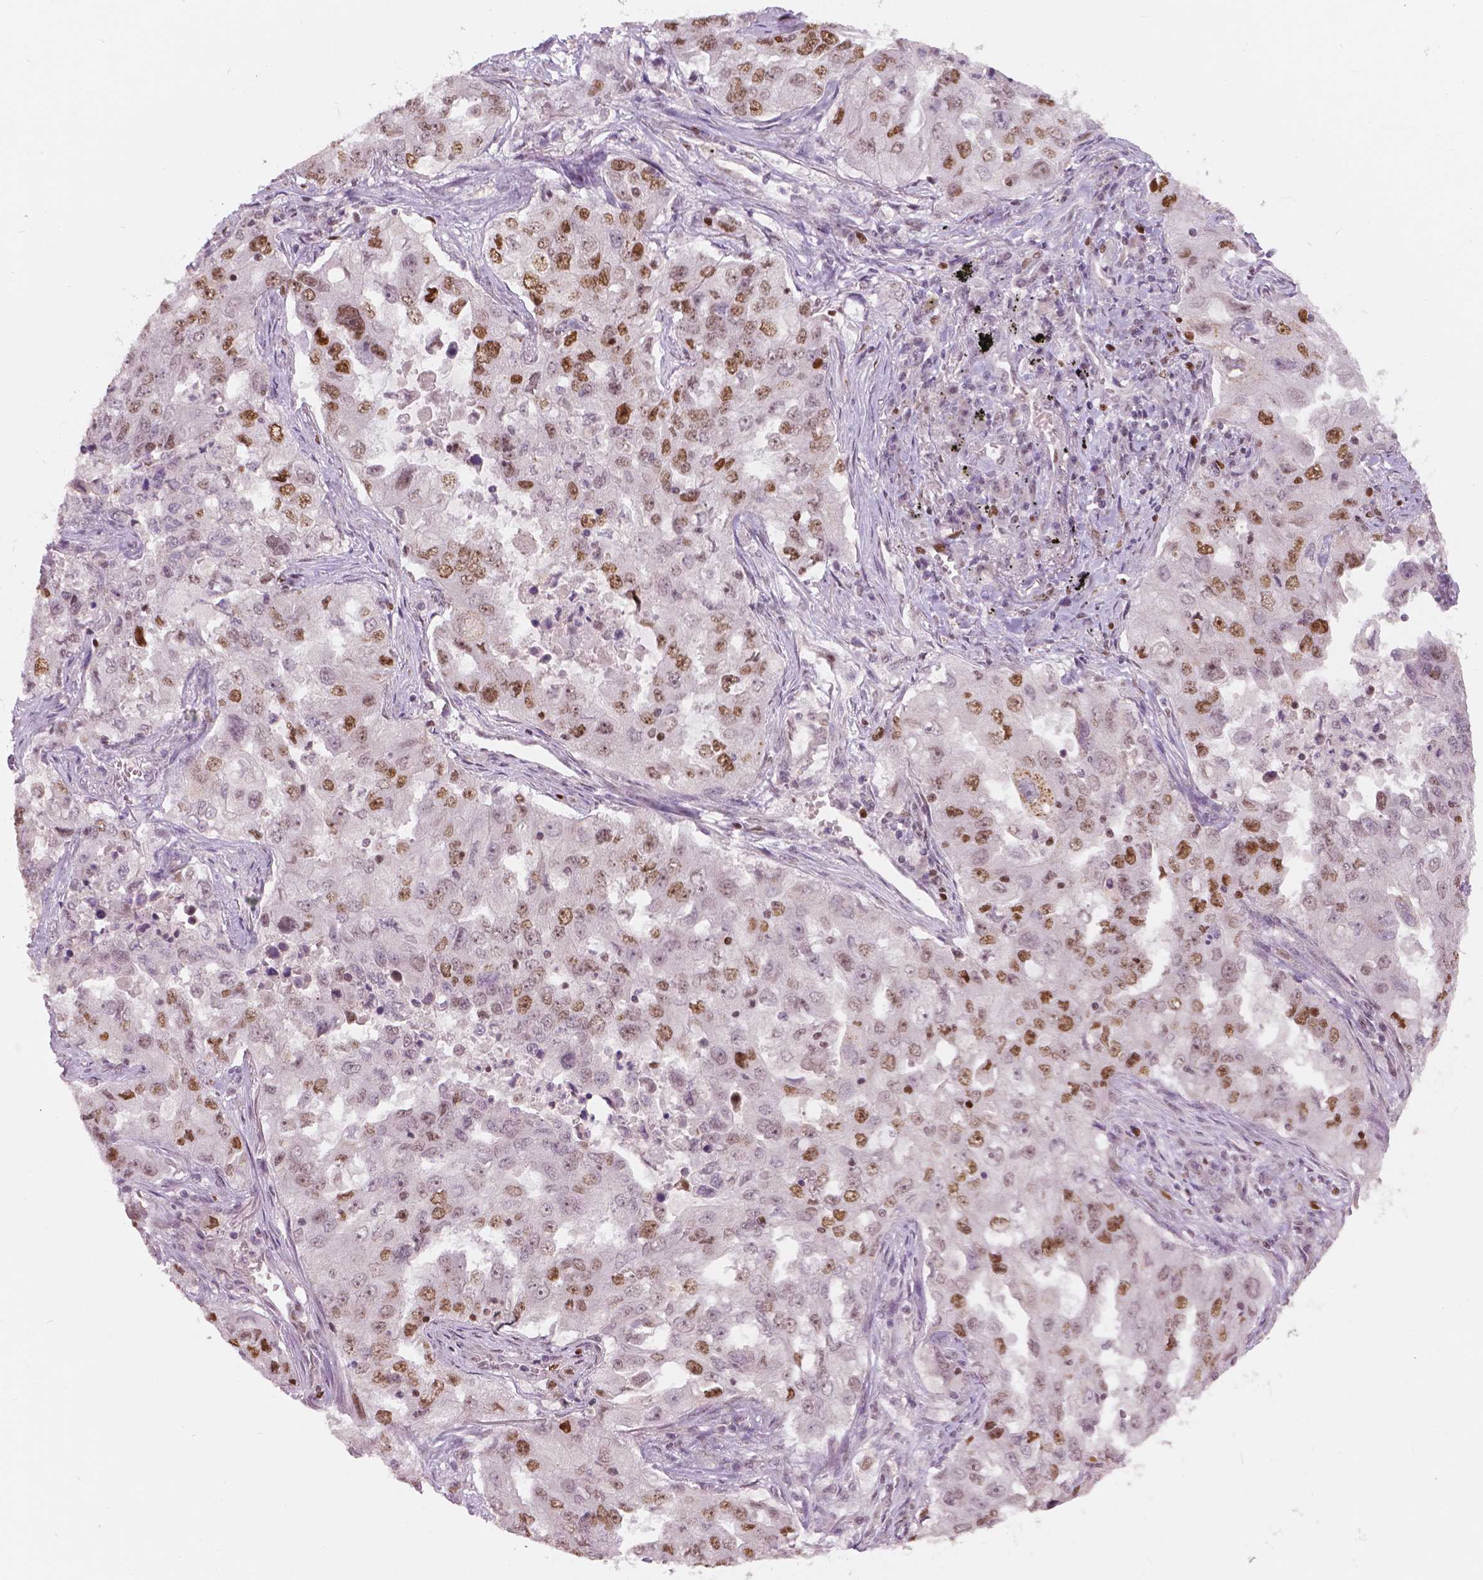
{"staining": {"intensity": "moderate", "quantity": "25%-75%", "location": "nuclear"}, "tissue": "lung cancer", "cell_type": "Tumor cells", "image_type": "cancer", "snomed": [{"axis": "morphology", "description": "Adenocarcinoma, NOS"}, {"axis": "topography", "description": "Lung"}], "caption": "A brown stain shows moderate nuclear expression of a protein in human adenocarcinoma (lung) tumor cells.", "gene": "NSD2", "patient": {"sex": "female", "age": 61}}